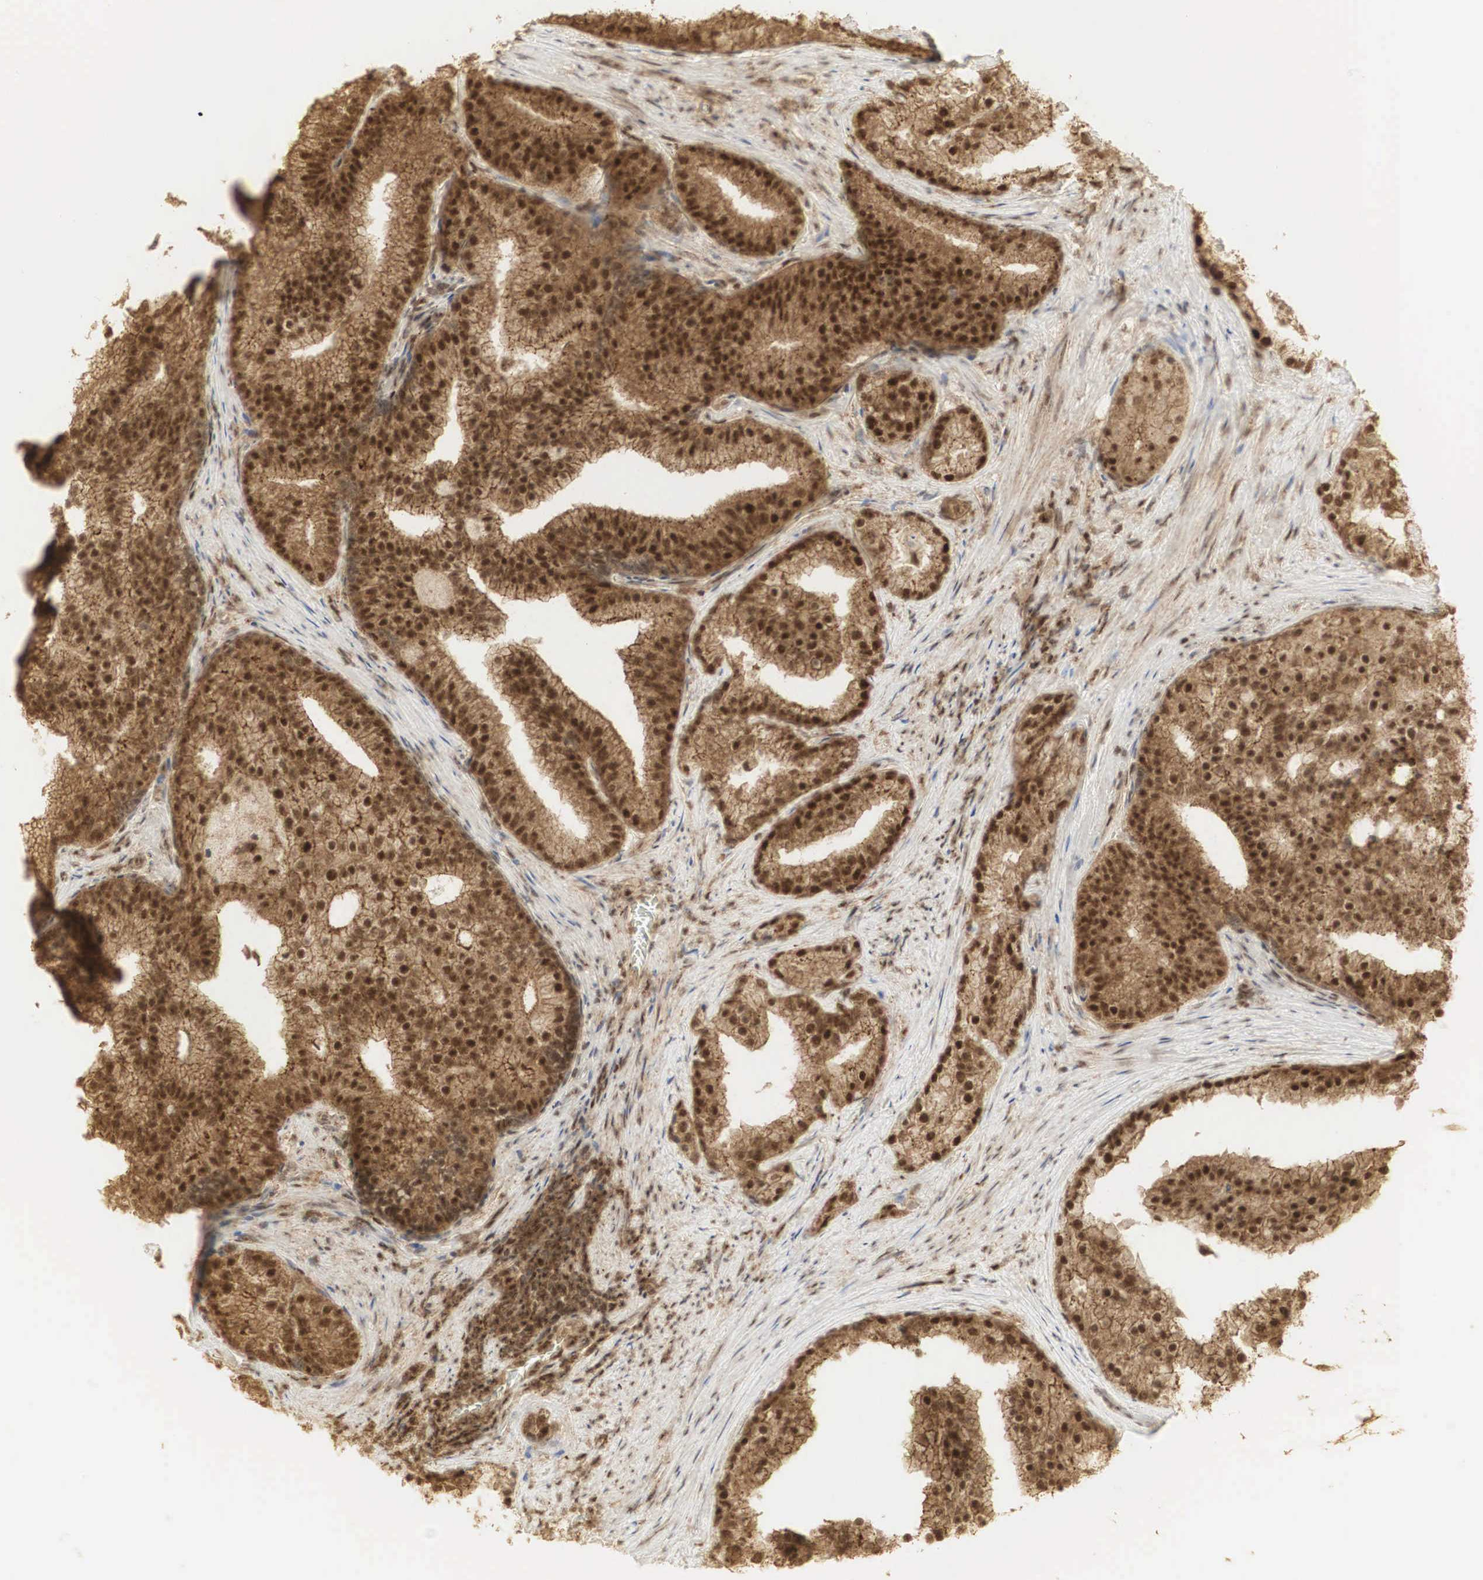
{"staining": {"intensity": "strong", "quantity": ">75%", "location": "cytoplasmic/membranous,nuclear"}, "tissue": "prostate cancer", "cell_type": "Tumor cells", "image_type": "cancer", "snomed": [{"axis": "morphology", "description": "Adenocarcinoma, Low grade"}, {"axis": "topography", "description": "Prostate"}], "caption": "Adenocarcinoma (low-grade) (prostate) stained with a protein marker demonstrates strong staining in tumor cells.", "gene": "RNF113A", "patient": {"sex": "male", "age": 71}}